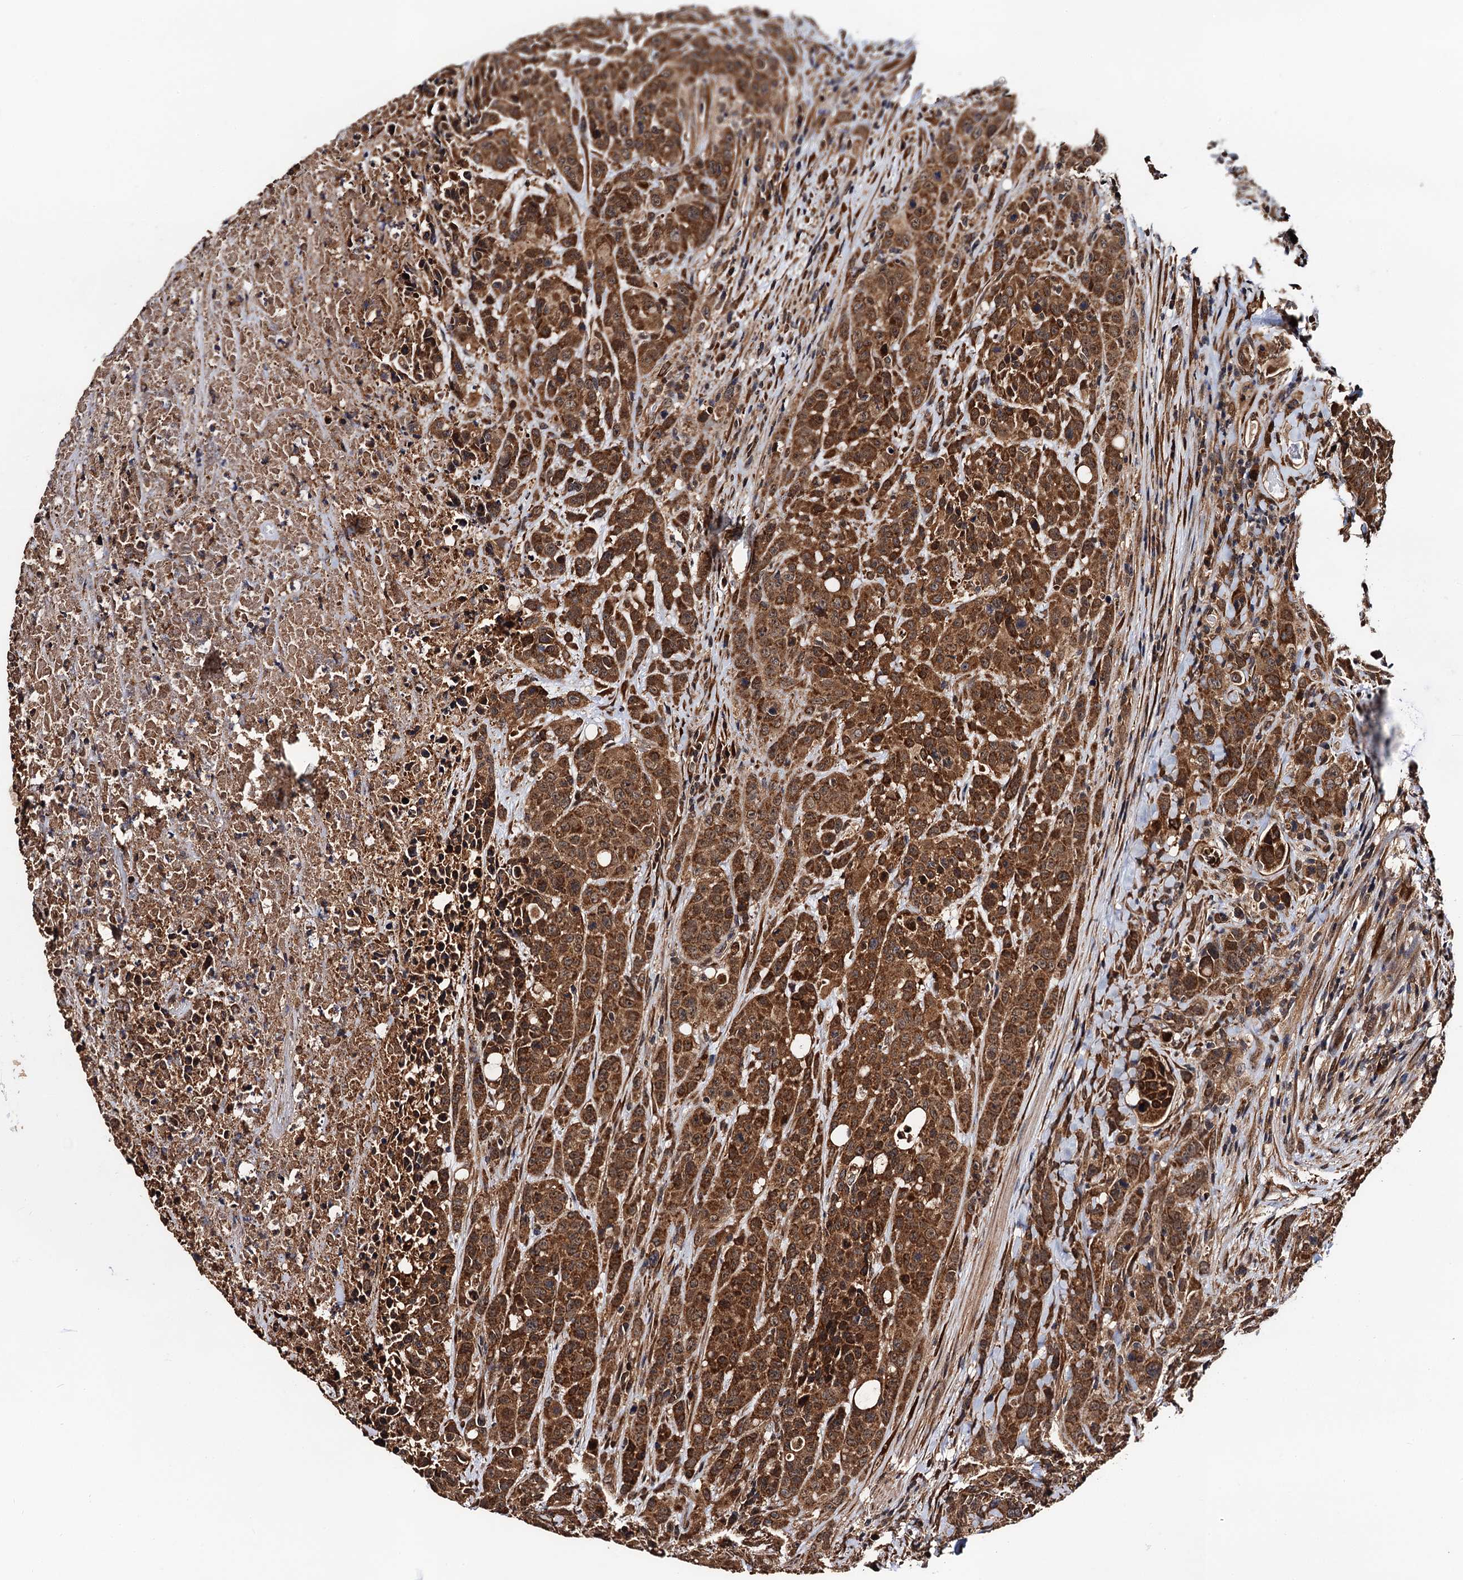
{"staining": {"intensity": "strong", "quantity": ">75%", "location": "cytoplasmic/membranous"}, "tissue": "colorectal cancer", "cell_type": "Tumor cells", "image_type": "cancer", "snomed": [{"axis": "morphology", "description": "Adenocarcinoma, NOS"}, {"axis": "topography", "description": "Colon"}], "caption": "There is high levels of strong cytoplasmic/membranous positivity in tumor cells of colorectal cancer, as demonstrated by immunohistochemical staining (brown color).", "gene": "MIER2", "patient": {"sex": "male", "age": 62}}